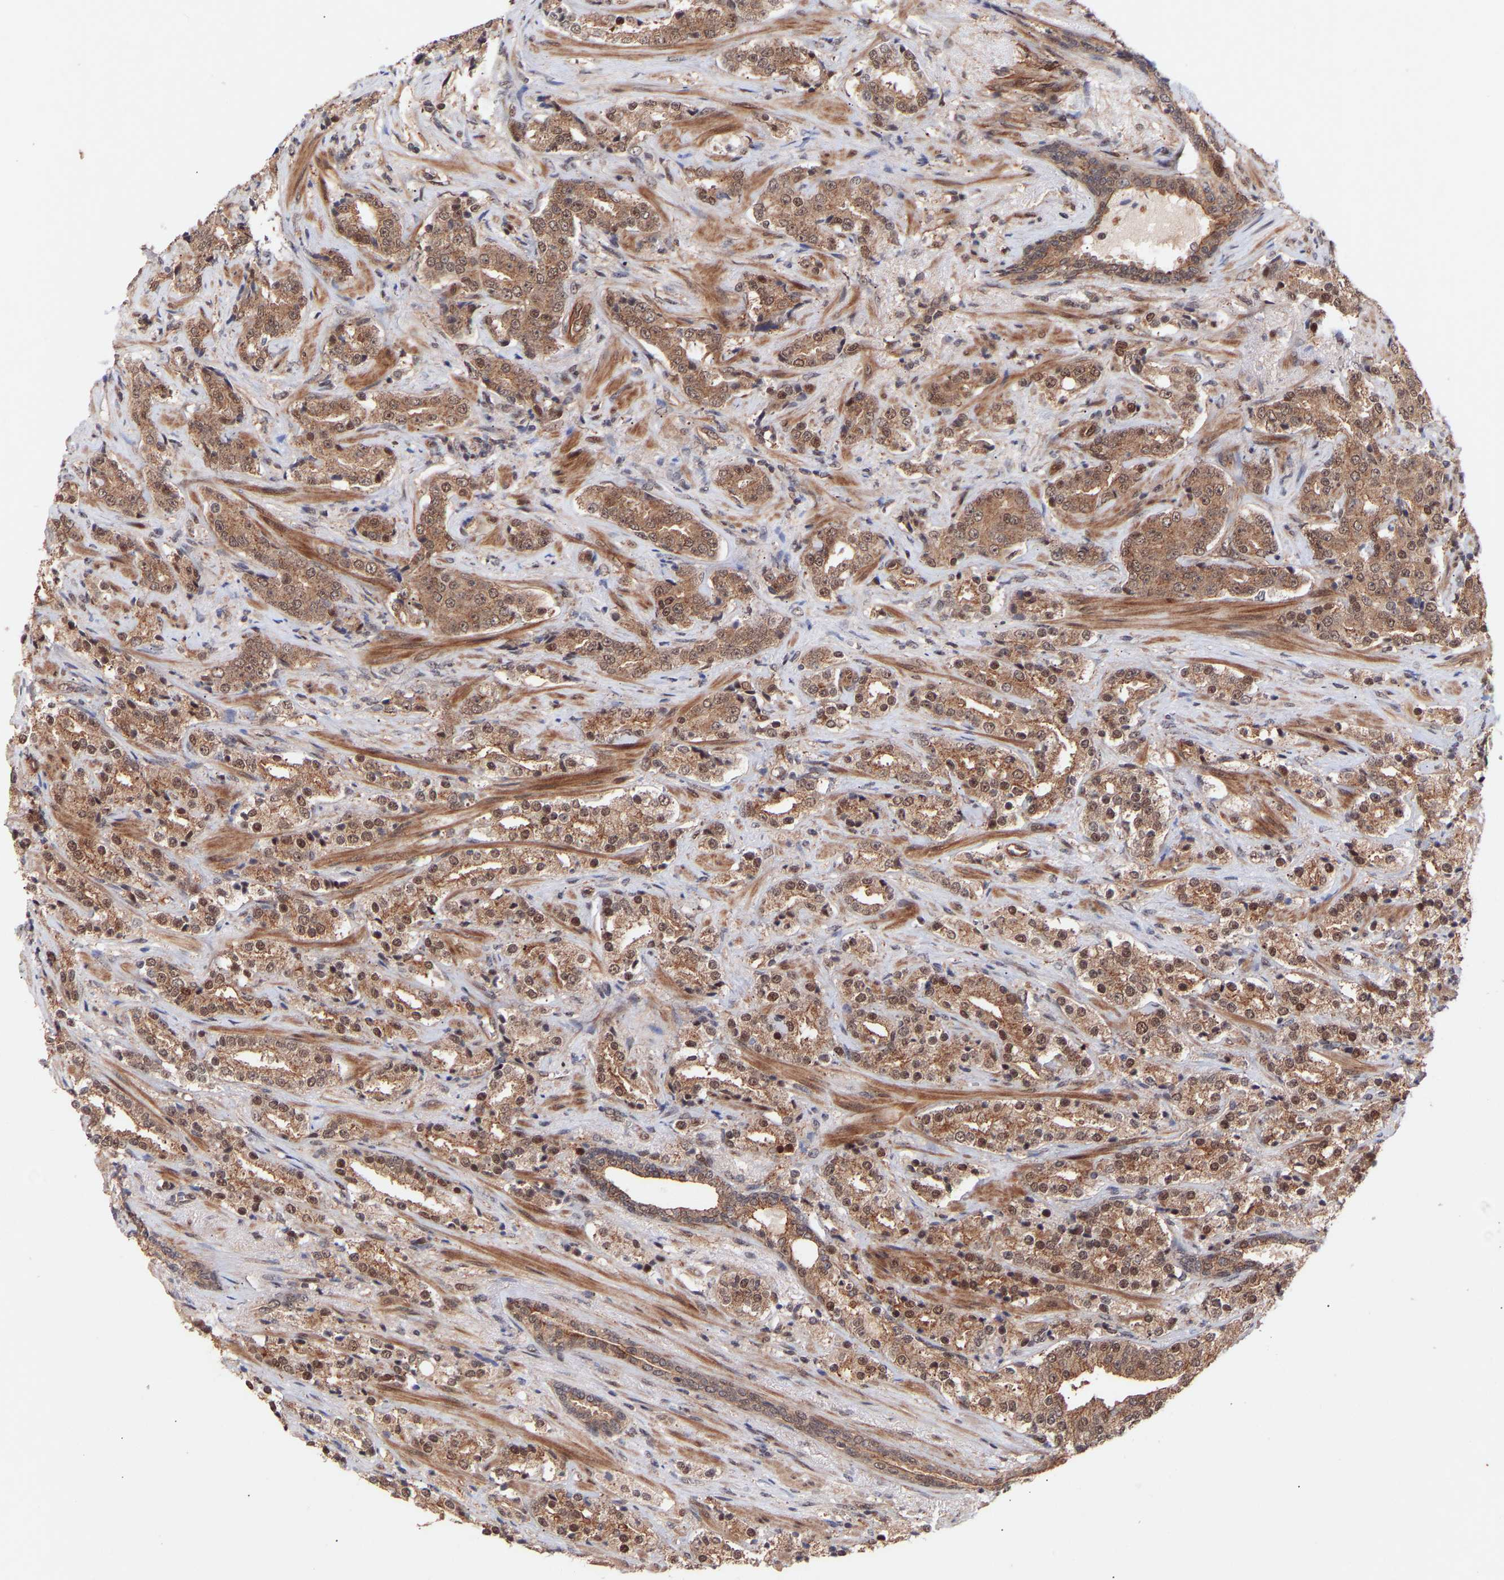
{"staining": {"intensity": "moderate", "quantity": ">75%", "location": "cytoplasmic/membranous,nuclear"}, "tissue": "prostate cancer", "cell_type": "Tumor cells", "image_type": "cancer", "snomed": [{"axis": "morphology", "description": "Adenocarcinoma, High grade"}, {"axis": "topography", "description": "Prostate"}], "caption": "This is a histology image of IHC staining of high-grade adenocarcinoma (prostate), which shows moderate positivity in the cytoplasmic/membranous and nuclear of tumor cells.", "gene": "PDLIM5", "patient": {"sex": "male", "age": 71}}